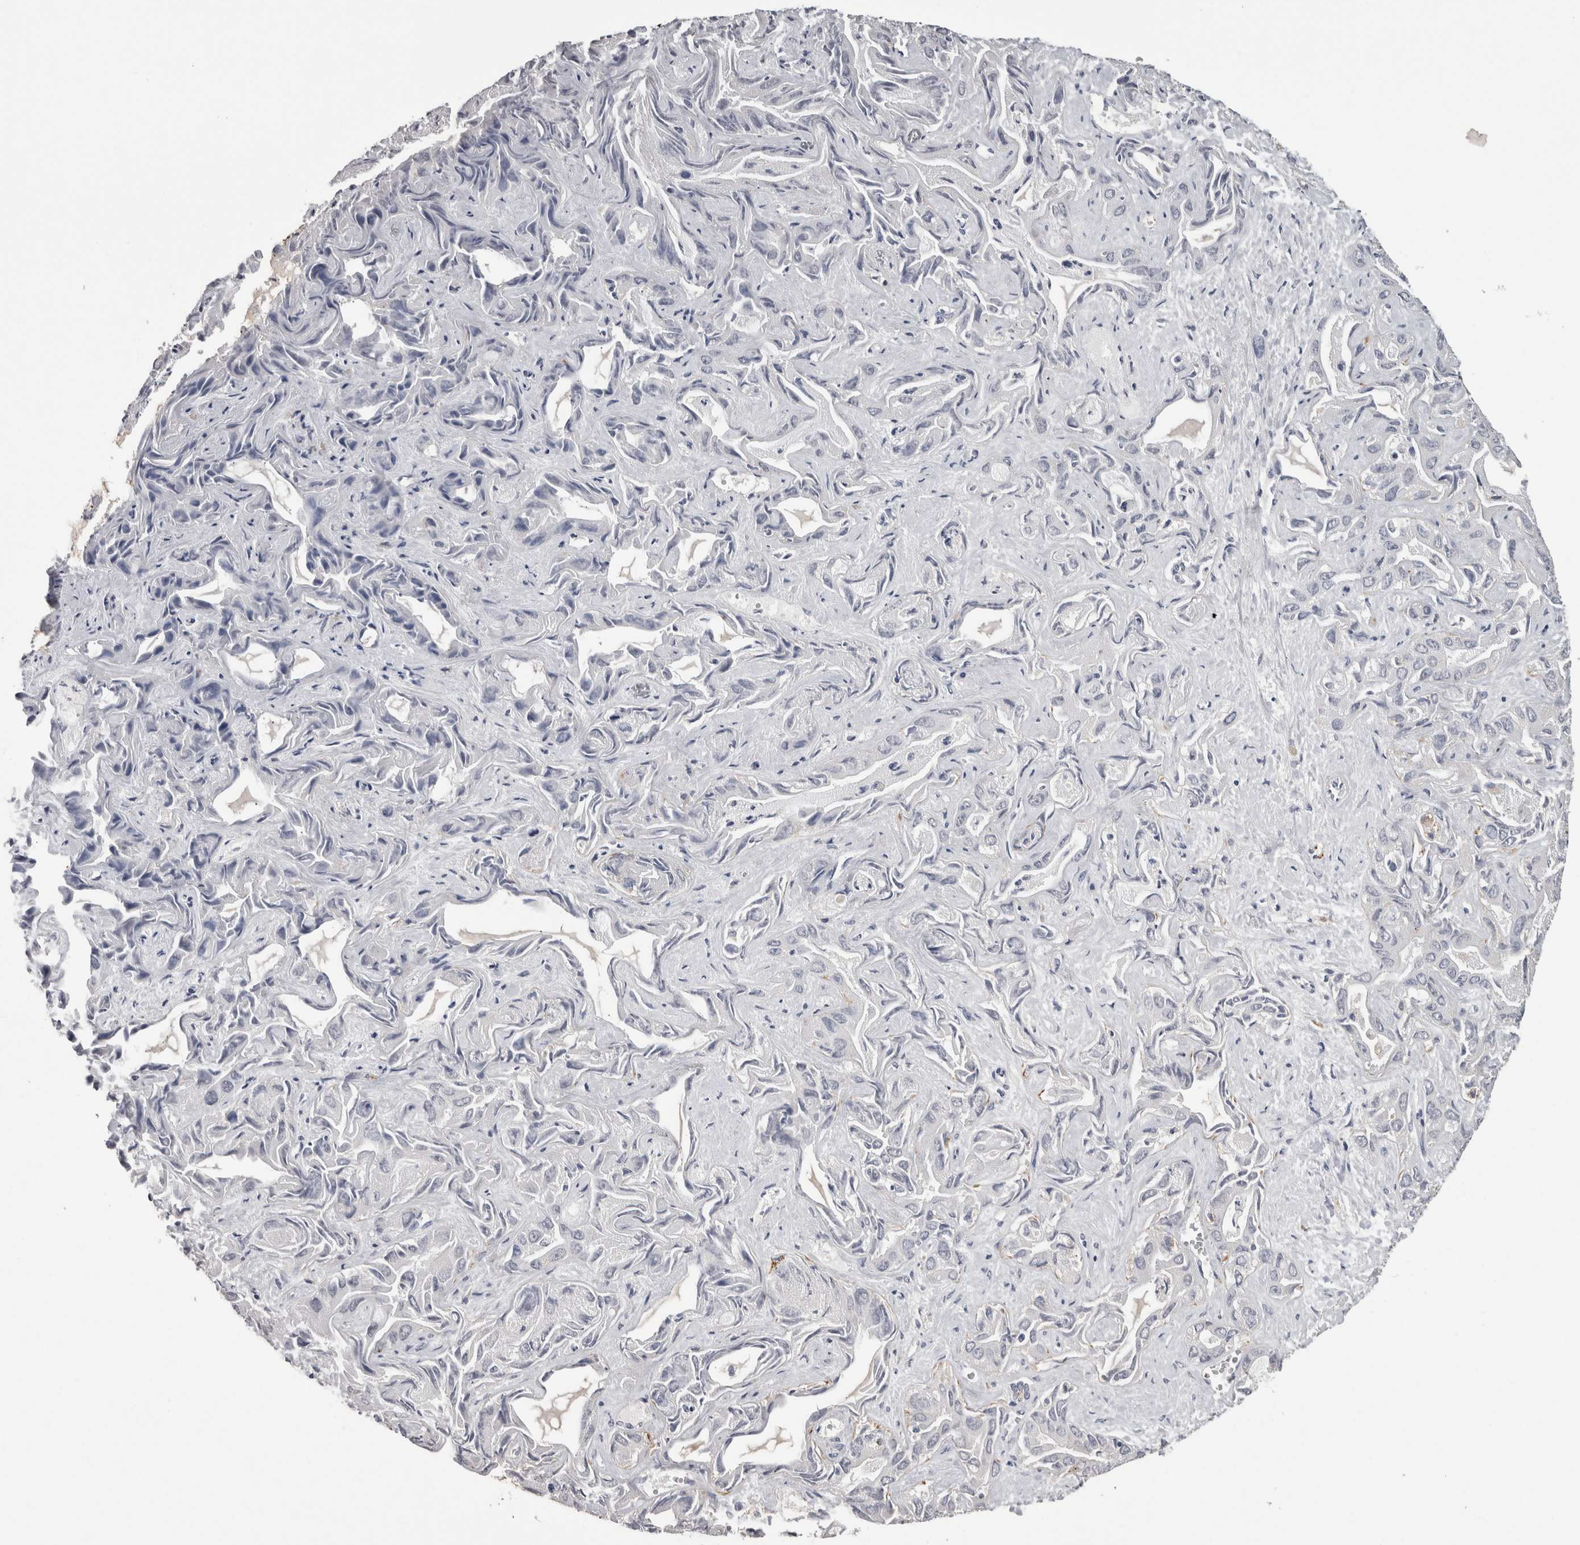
{"staining": {"intensity": "negative", "quantity": "none", "location": "none"}, "tissue": "liver cancer", "cell_type": "Tumor cells", "image_type": "cancer", "snomed": [{"axis": "morphology", "description": "Cholangiocarcinoma"}, {"axis": "topography", "description": "Liver"}], "caption": "Immunohistochemistry image of human liver cancer (cholangiocarcinoma) stained for a protein (brown), which demonstrates no positivity in tumor cells.", "gene": "CTSZ", "patient": {"sex": "female", "age": 52}}